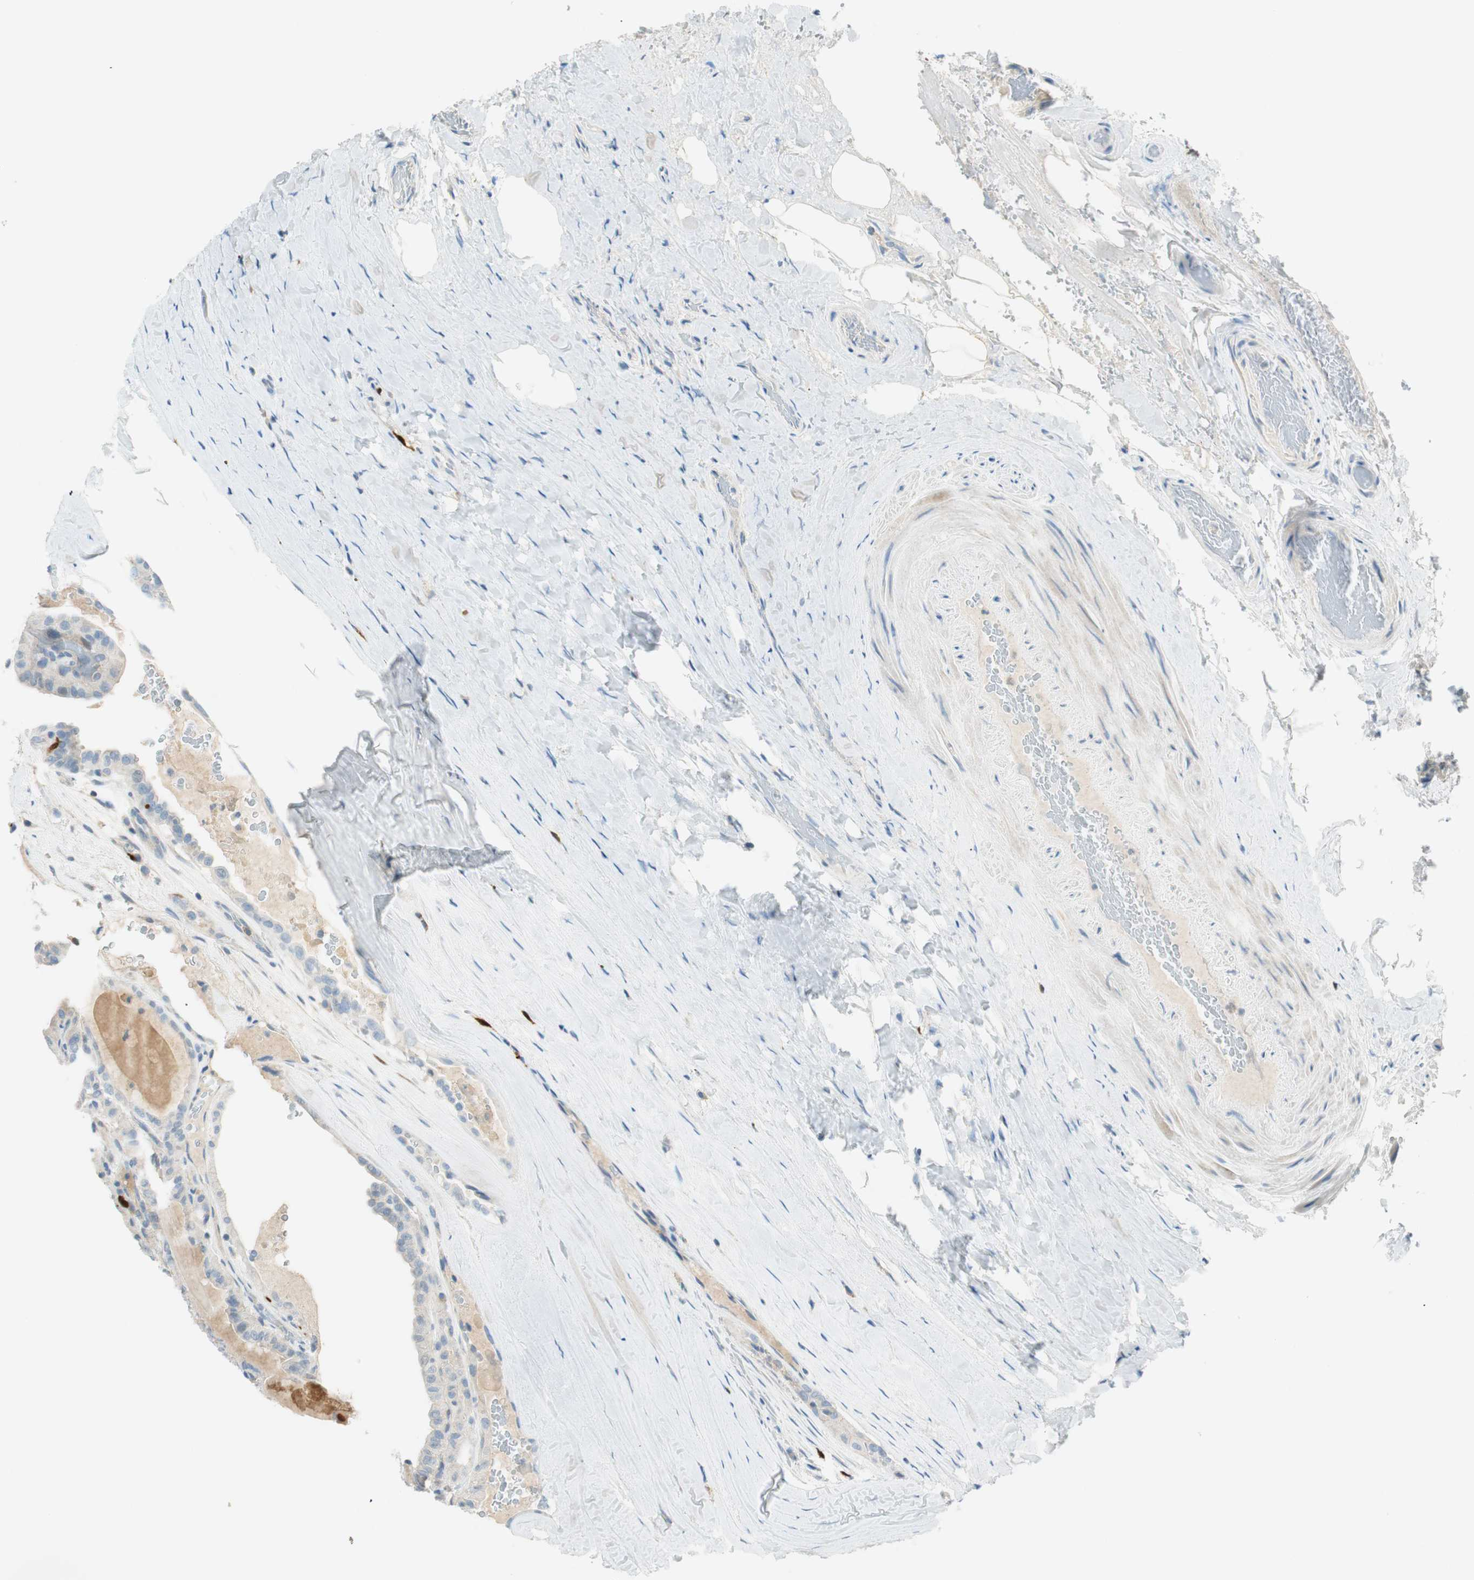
{"staining": {"intensity": "negative", "quantity": "none", "location": "none"}, "tissue": "thyroid cancer", "cell_type": "Tumor cells", "image_type": "cancer", "snomed": [{"axis": "morphology", "description": "Papillary adenocarcinoma, NOS"}, {"axis": "topography", "description": "Thyroid gland"}], "caption": "Immunohistochemistry (IHC) photomicrograph of papillary adenocarcinoma (thyroid) stained for a protein (brown), which shows no positivity in tumor cells.", "gene": "PTTG1", "patient": {"sex": "male", "age": 77}}